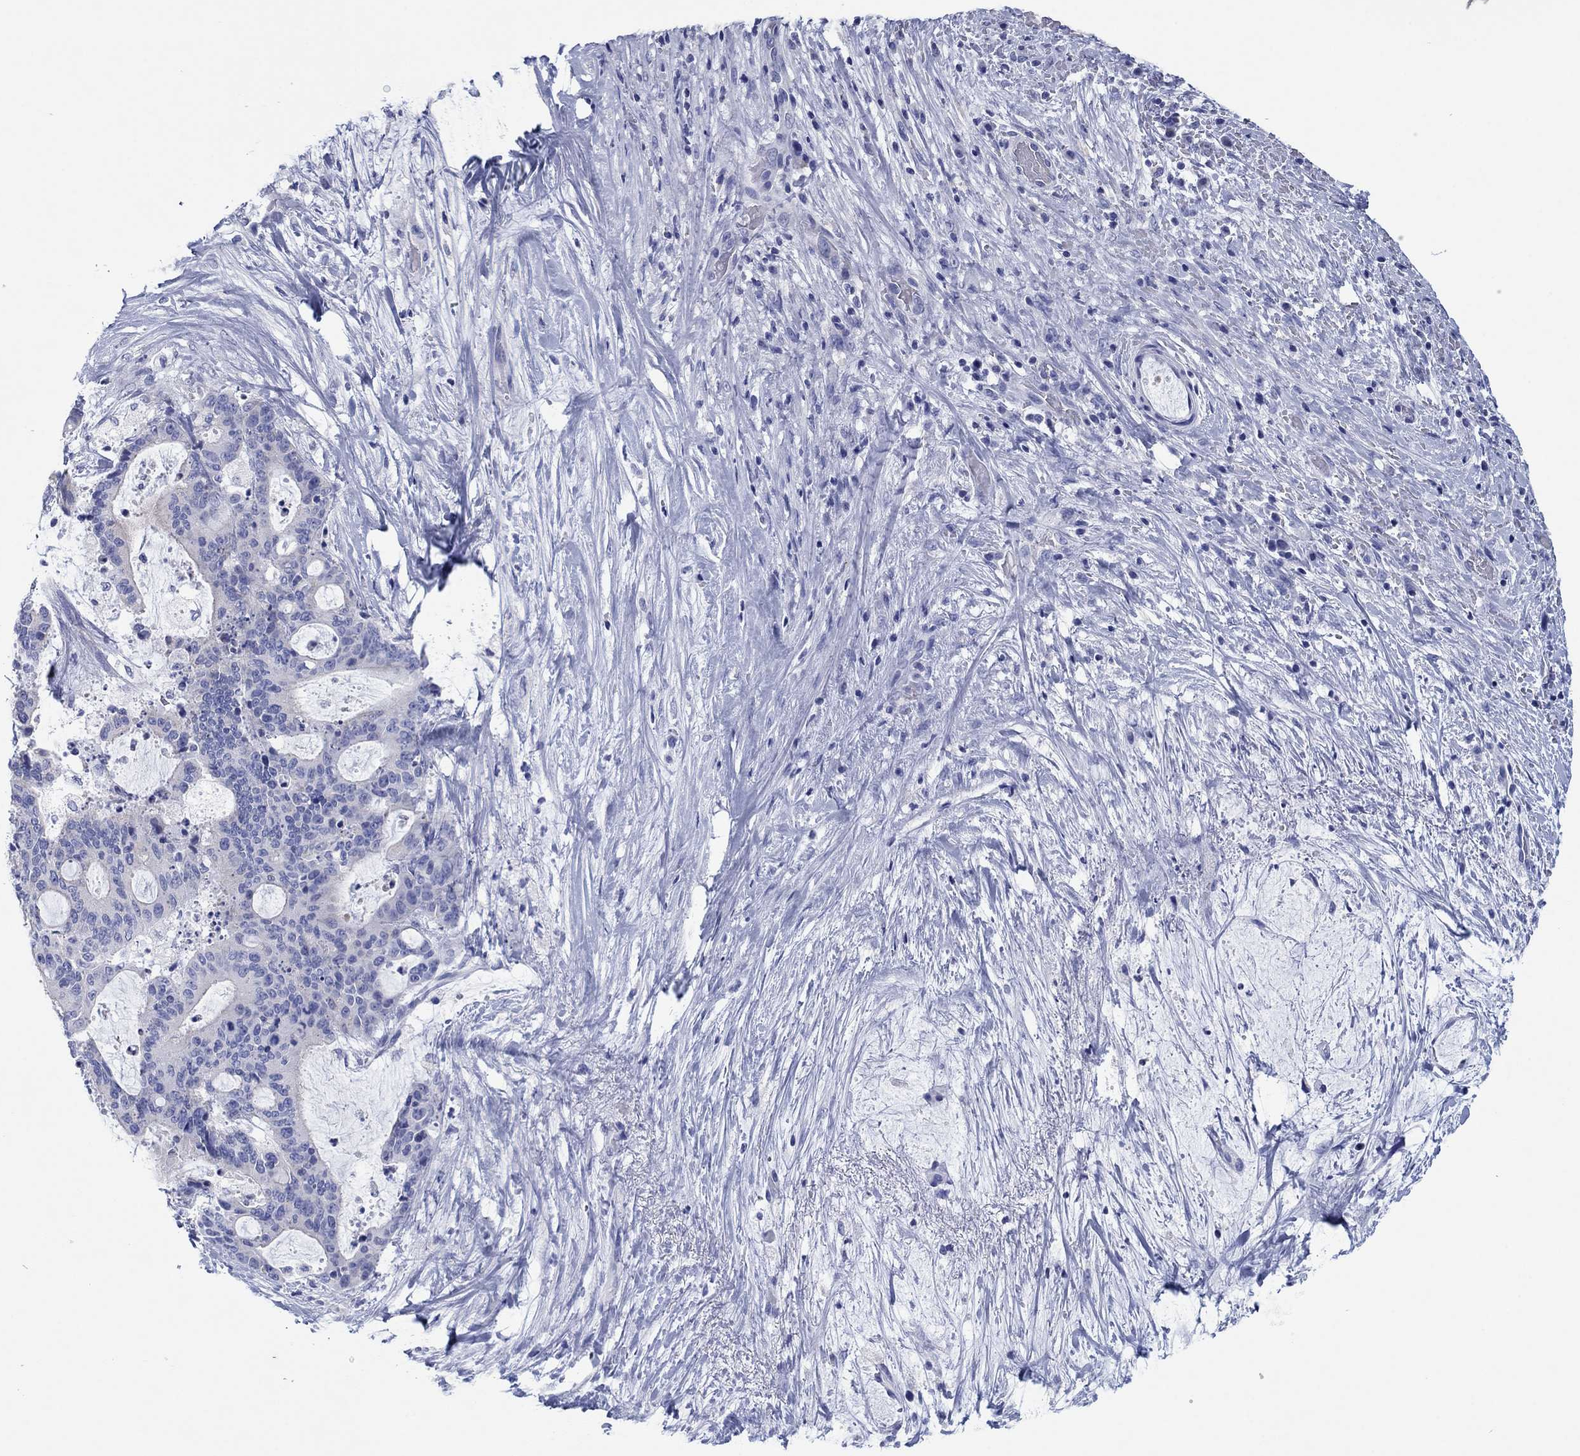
{"staining": {"intensity": "negative", "quantity": "none", "location": "none"}, "tissue": "liver cancer", "cell_type": "Tumor cells", "image_type": "cancer", "snomed": [{"axis": "morphology", "description": "Cholangiocarcinoma"}, {"axis": "topography", "description": "Liver"}], "caption": "Tumor cells show no significant protein positivity in cholangiocarcinoma (liver).", "gene": "HCRT", "patient": {"sex": "female", "age": 73}}